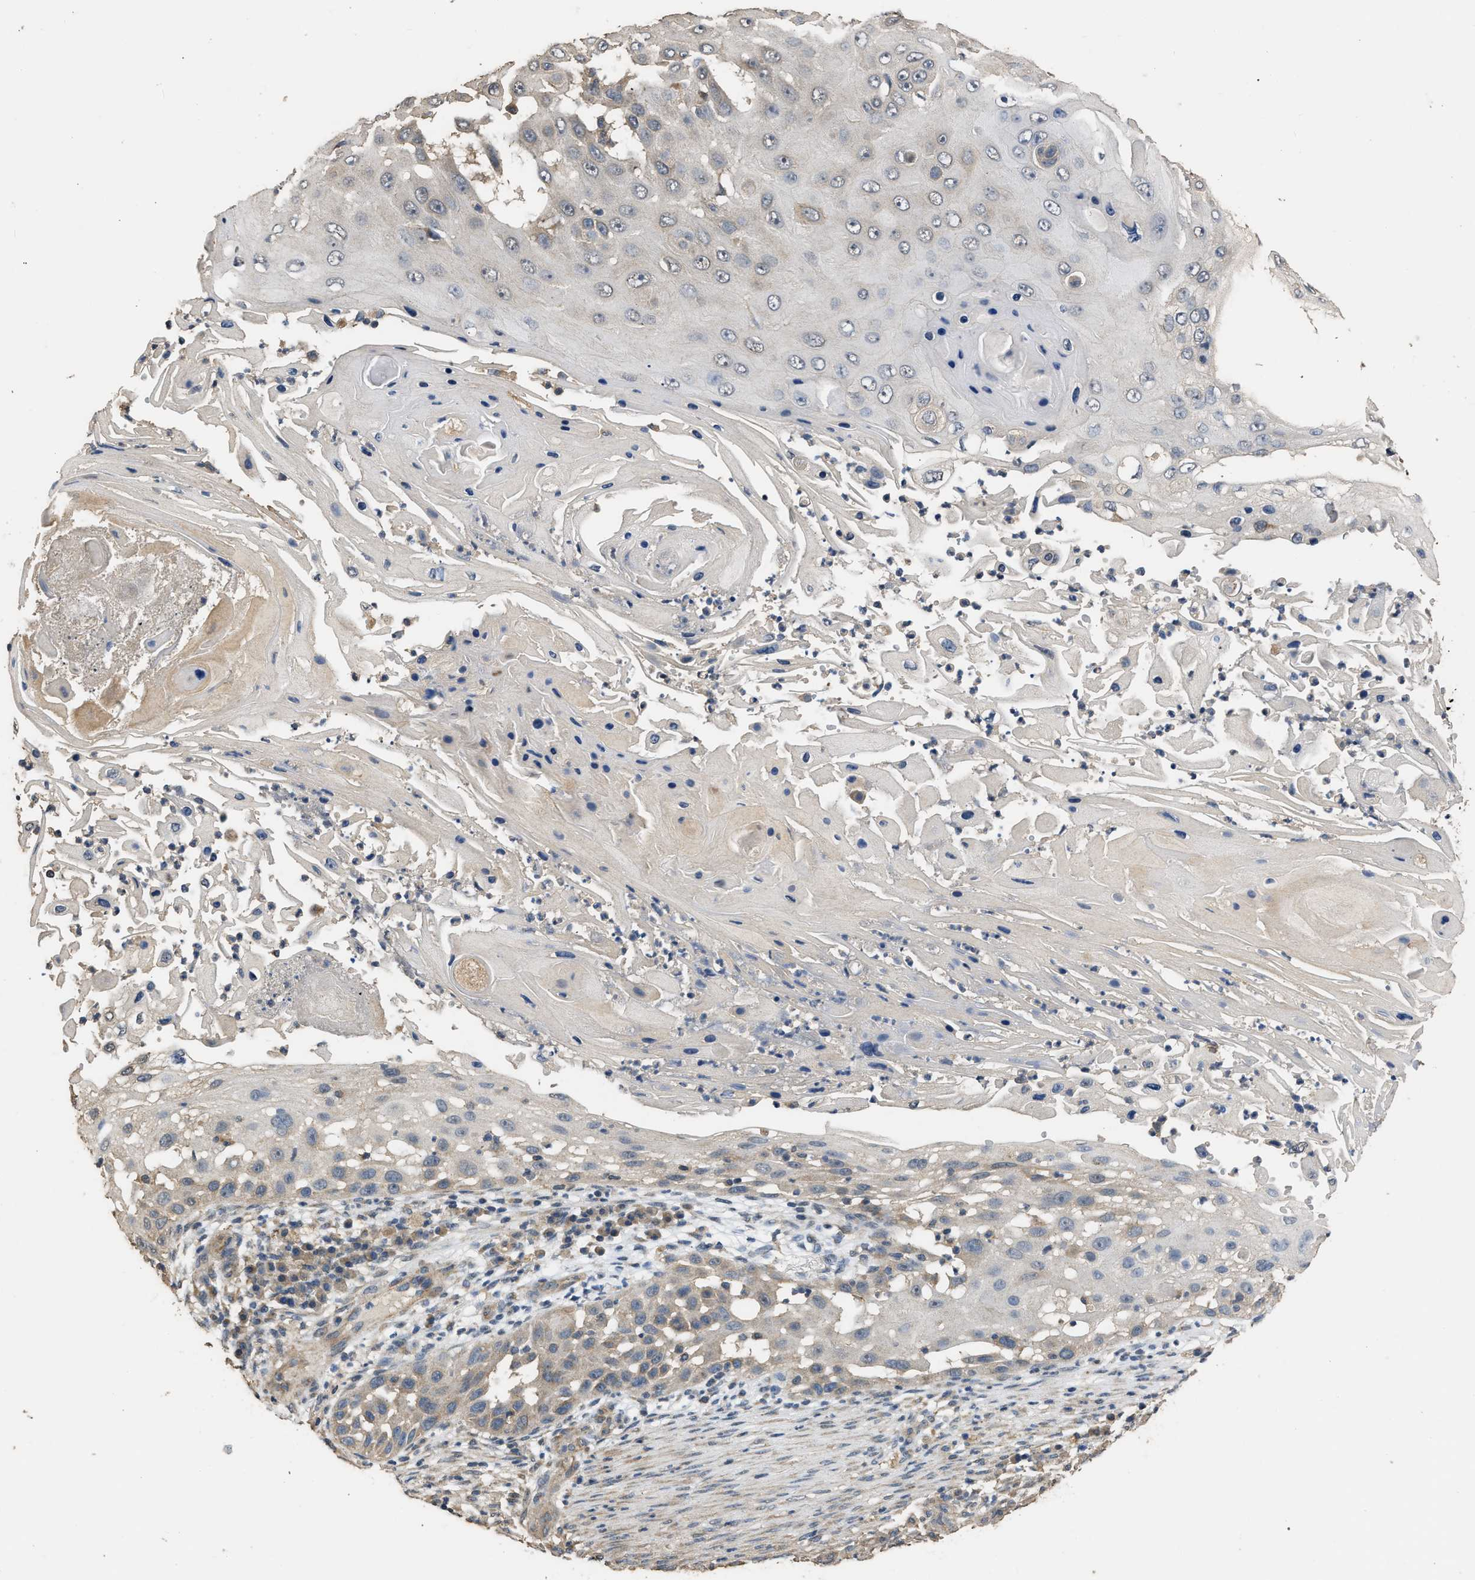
{"staining": {"intensity": "weak", "quantity": "<25%", "location": "cytoplasmic/membranous"}, "tissue": "skin cancer", "cell_type": "Tumor cells", "image_type": "cancer", "snomed": [{"axis": "morphology", "description": "Squamous cell carcinoma, NOS"}, {"axis": "topography", "description": "Skin"}], "caption": "DAB (3,3'-diaminobenzidine) immunohistochemical staining of human squamous cell carcinoma (skin) exhibits no significant expression in tumor cells.", "gene": "SPINT2", "patient": {"sex": "female", "age": 44}}